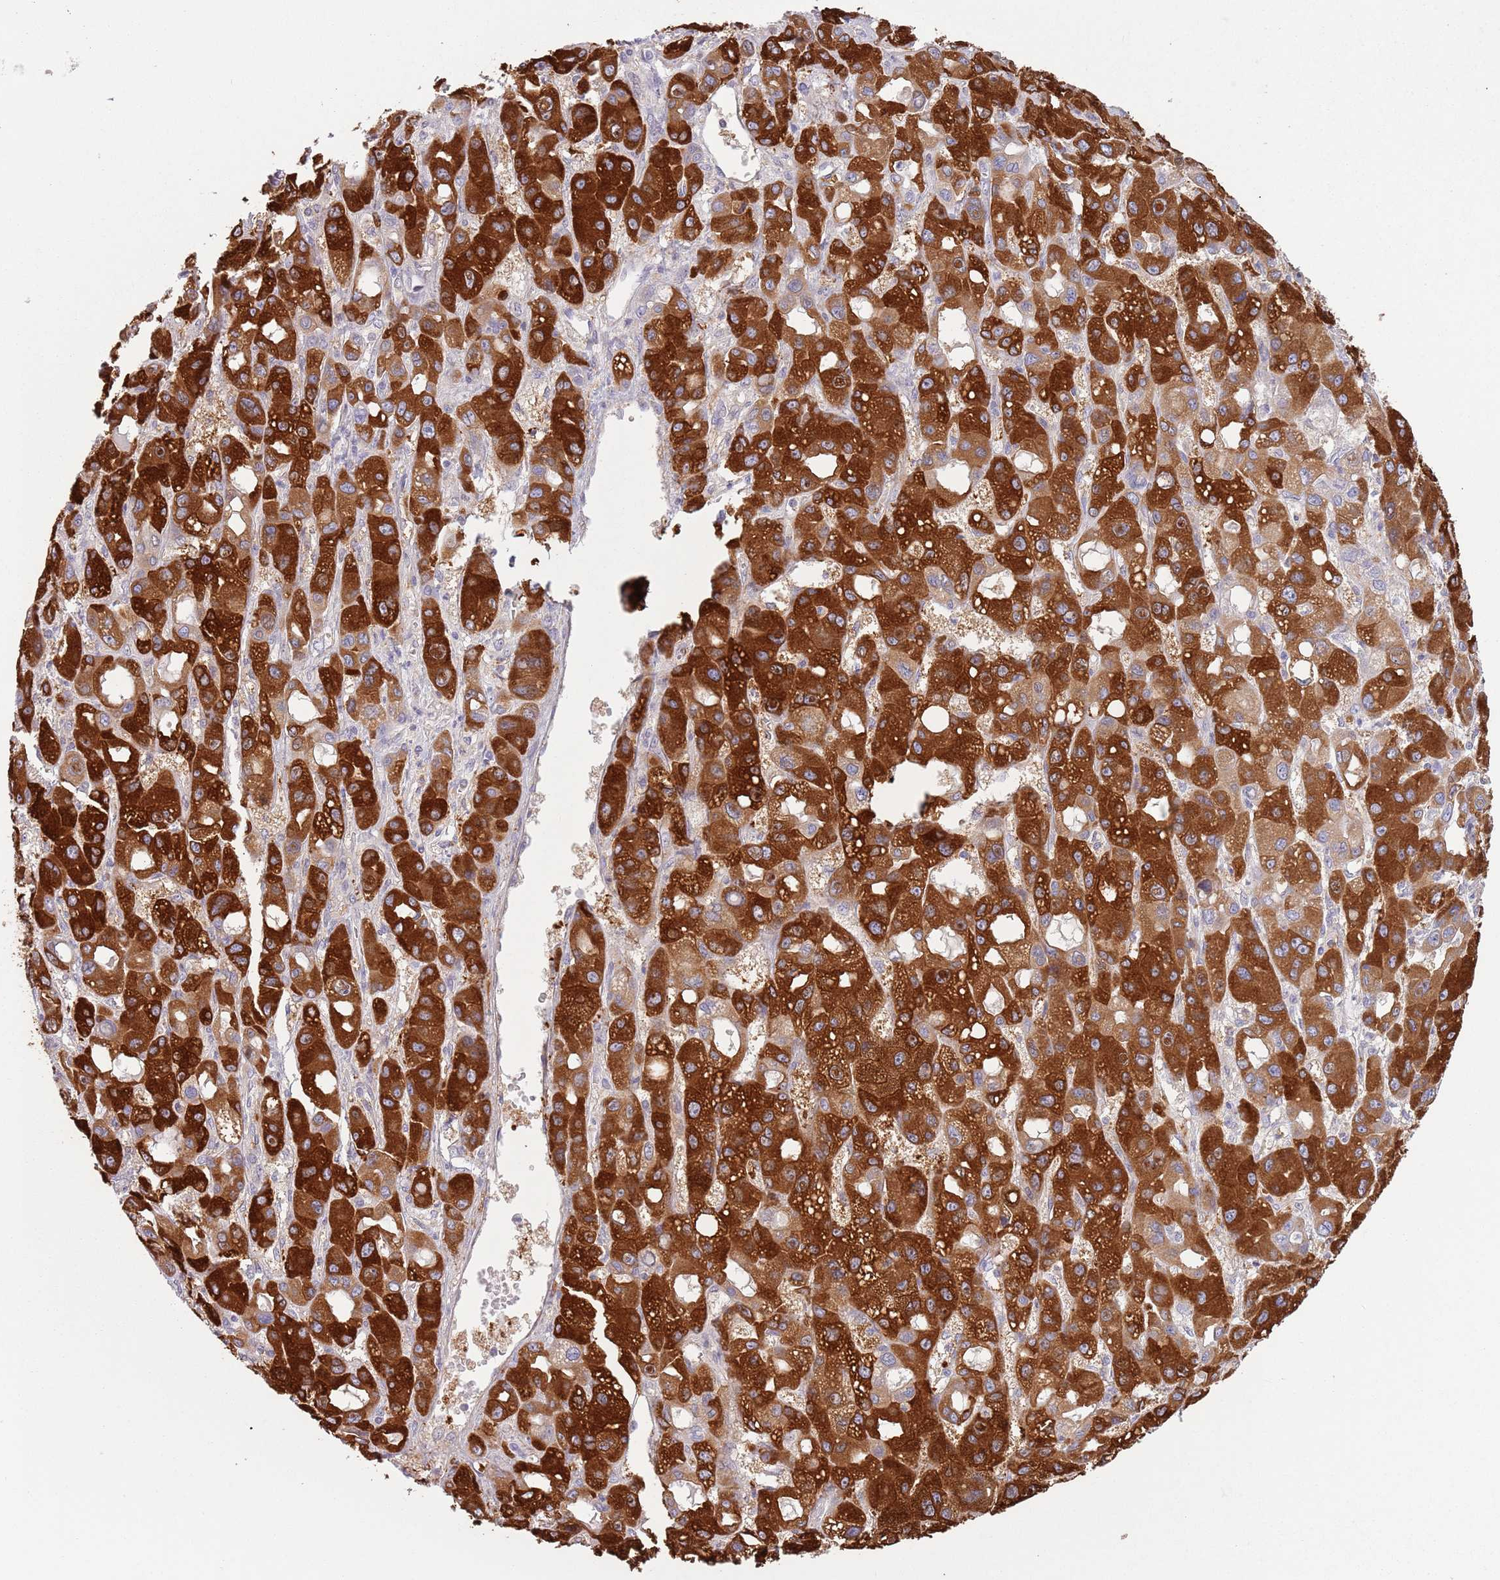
{"staining": {"intensity": "strong", "quantity": ">75%", "location": "cytoplasmic/membranous"}, "tissue": "liver cancer", "cell_type": "Tumor cells", "image_type": "cancer", "snomed": [{"axis": "morphology", "description": "Carcinoma, Hepatocellular, NOS"}, {"axis": "topography", "description": "Liver"}], "caption": "Human liver cancer (hepatocellular carcinoma) stained for a protein (brown) reveals strong cytoplasmic/membranous positive staining in approximately >75% of tumor cells.", "gene": "COQ5", "patient": {"sex": "male", "age": 55}}